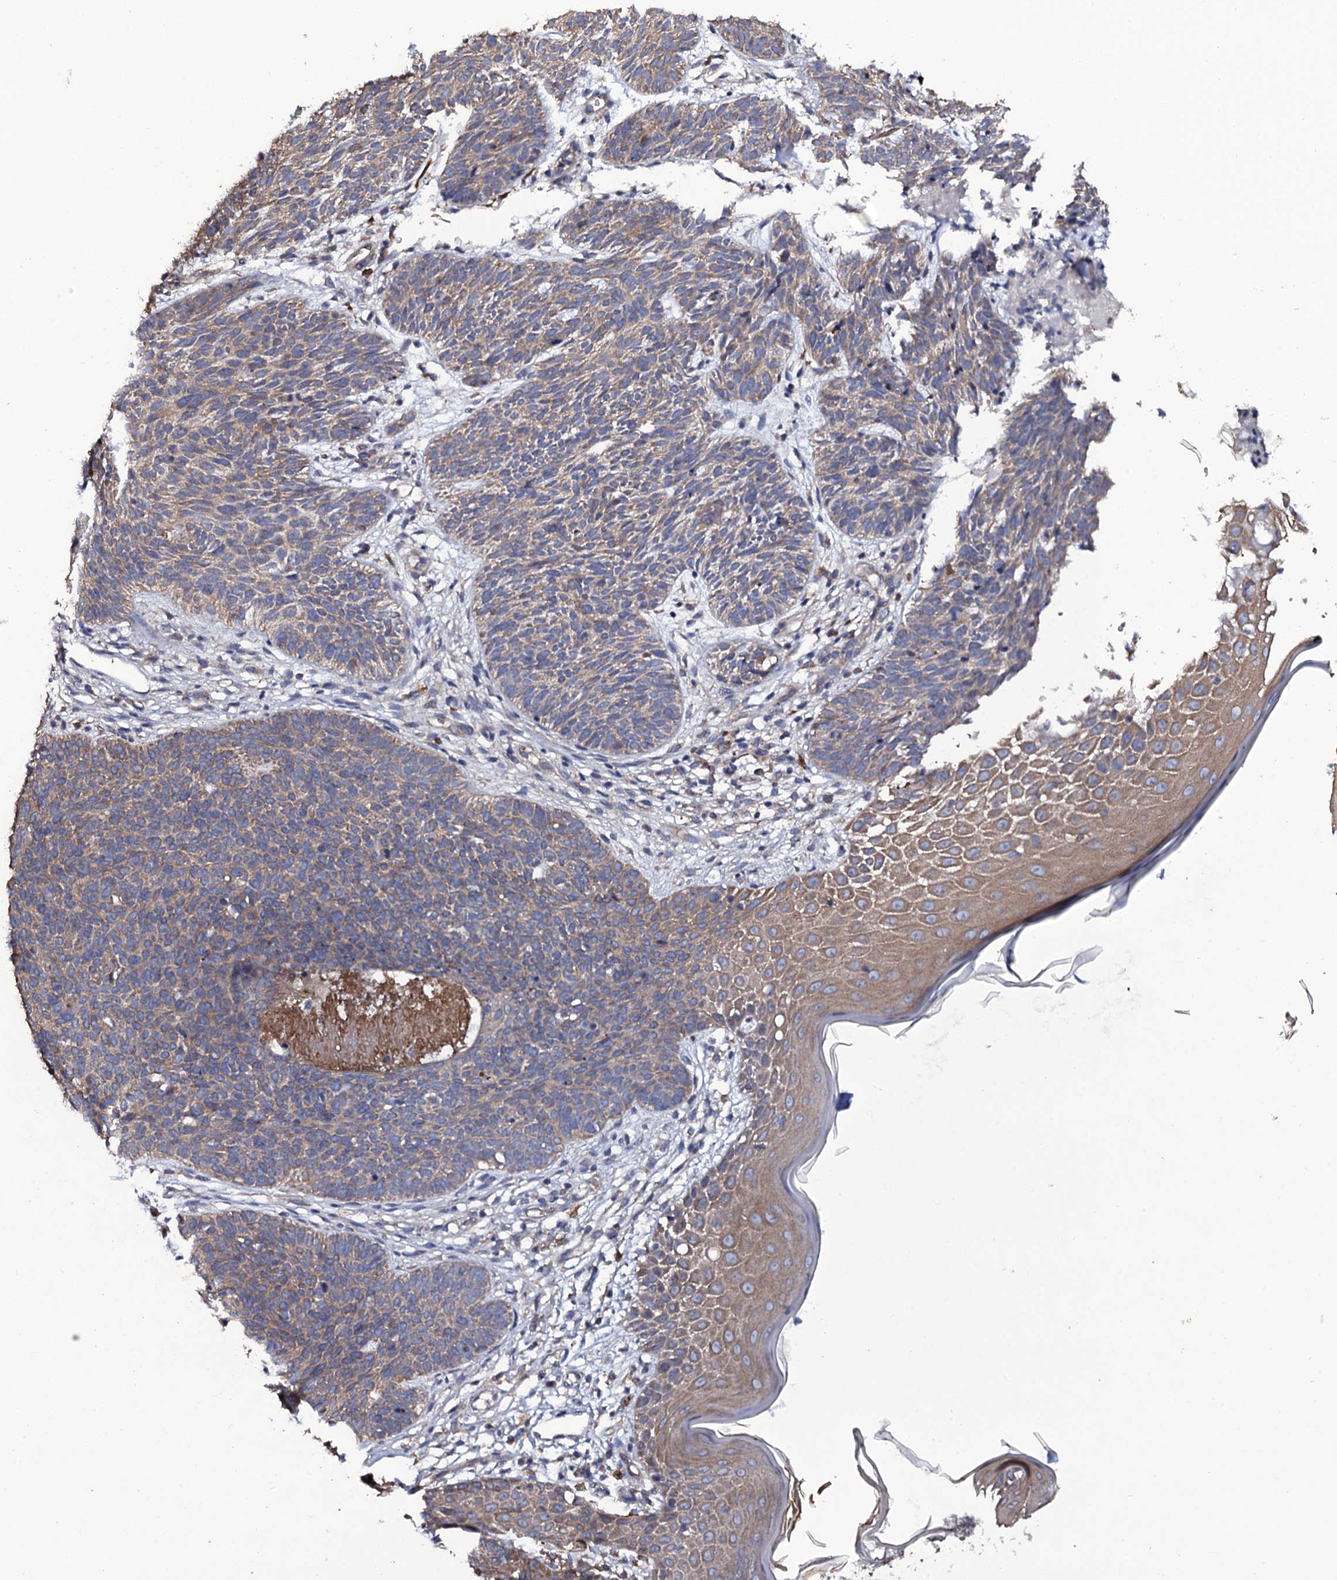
{"staining": {"intensity": "weak", "quantity": "25%-75%", "location": "cytoplasmic/membranous"}, "tissue": "skin cancer", "cell_type": "Tumor cells", "image_type": "cancer", "snomed": [{"axis": "morphology", "description": "Basal cell carcinoma"}, {"axis": "topography", "description": "Skin"}], "caption": "Approximately 25%-75% of tumor cells in skin basal cell carcinoma exhibit weak cytoplasmic/membranous protein positivity as visualized by brown immunohistochemical staining.", "gene": "TTC23", "patient": {"sex": "female", "age": 66}}